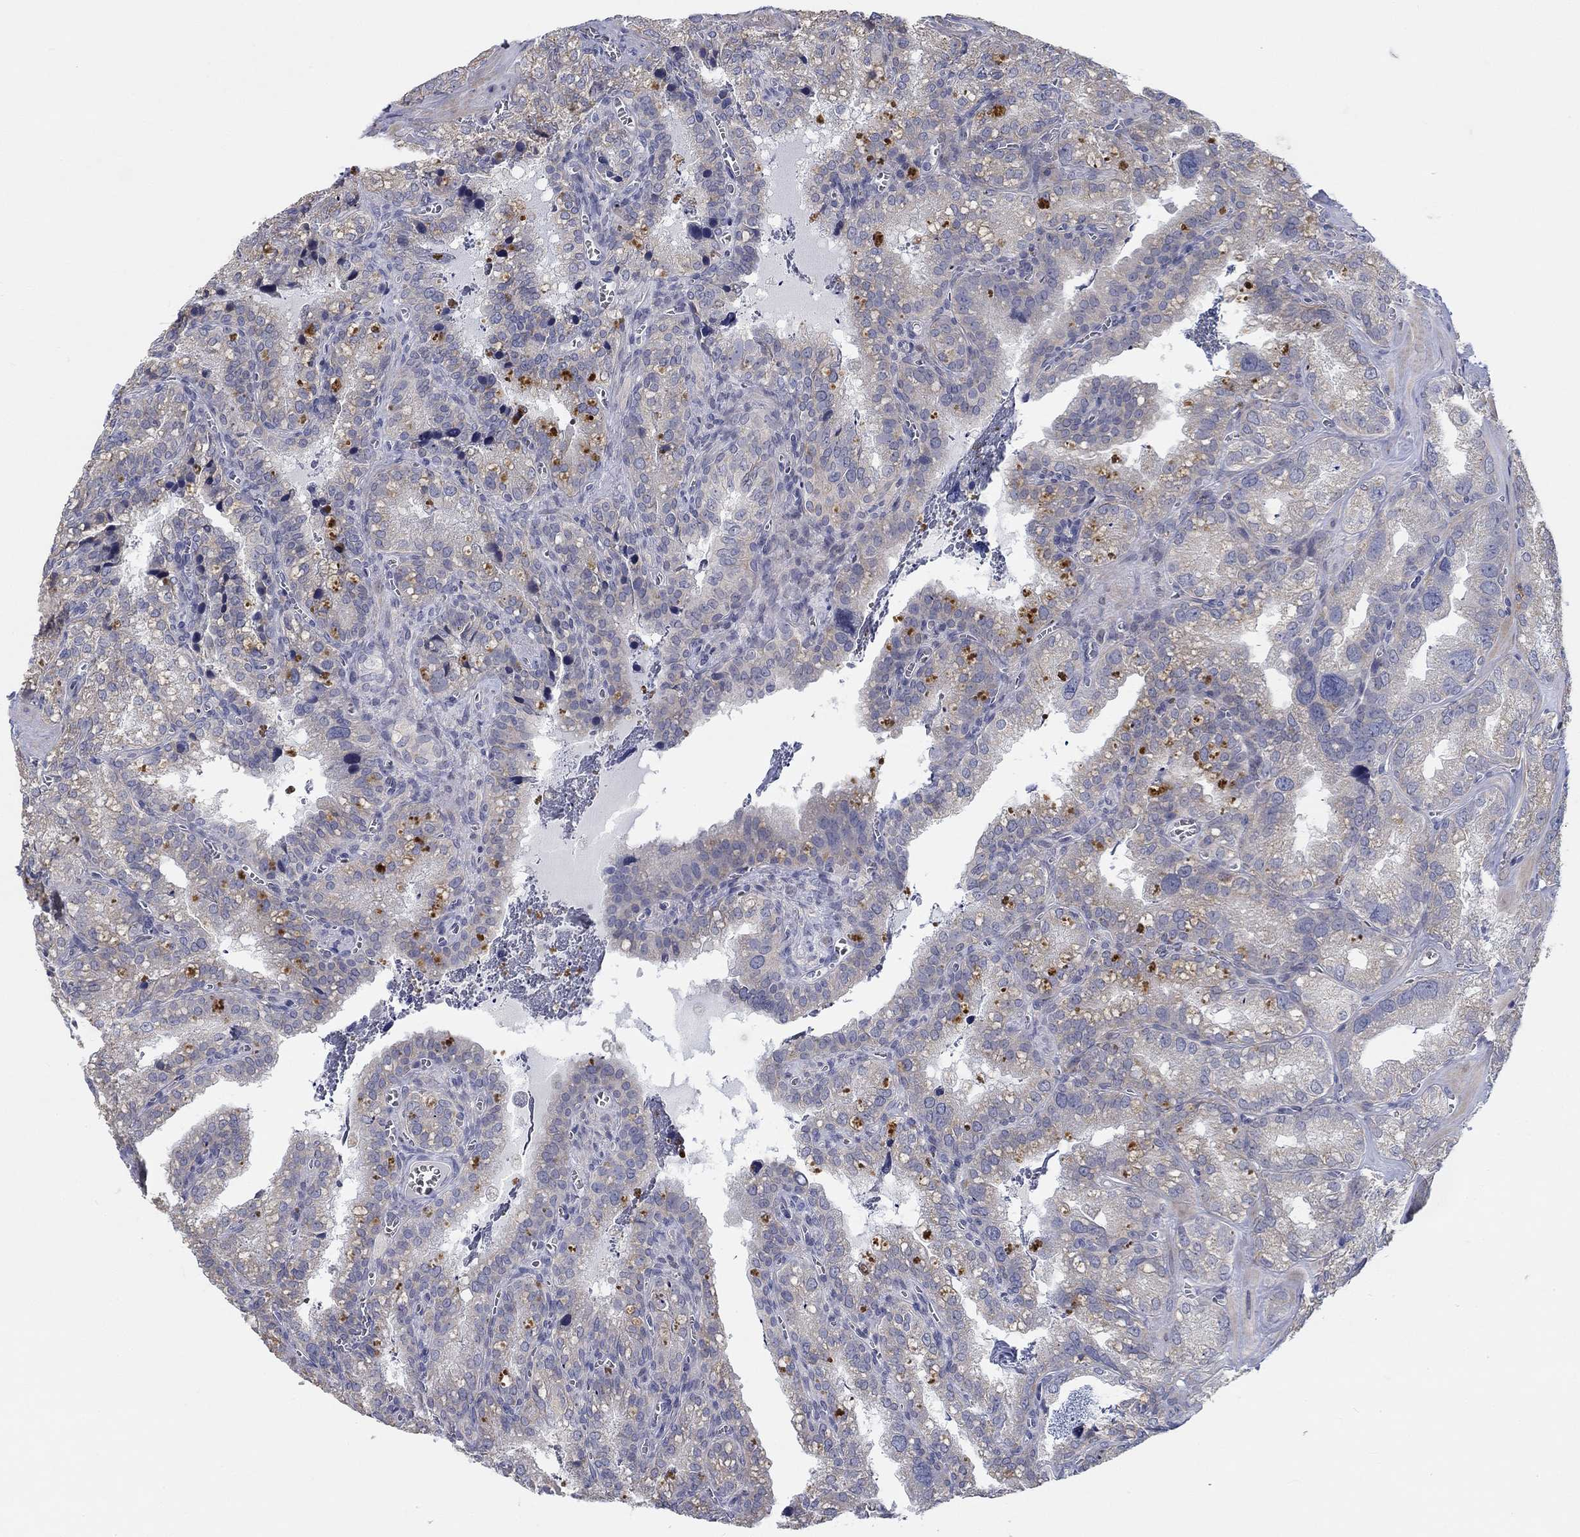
{"staining": {"intensity": "negative", "quantity": "none", "location": "none"}, "tissue": "seminal vesicle", "cell_type": "Glandular cells", "image_type": "normal", "snomed": [{"axis": "morphology", "description": "Normal tissue, NOS"}, {"axis": "topography", "description": "Seminal veicle"}], "caption": "DAB (3,3'-diaminobenzidine) immunohistochemical staining of unremarkable human seminal vesicle reveals no significant expression in glandular cells.", "gene": "PRC1", "patient": {"sex": "male", "age": 57}}